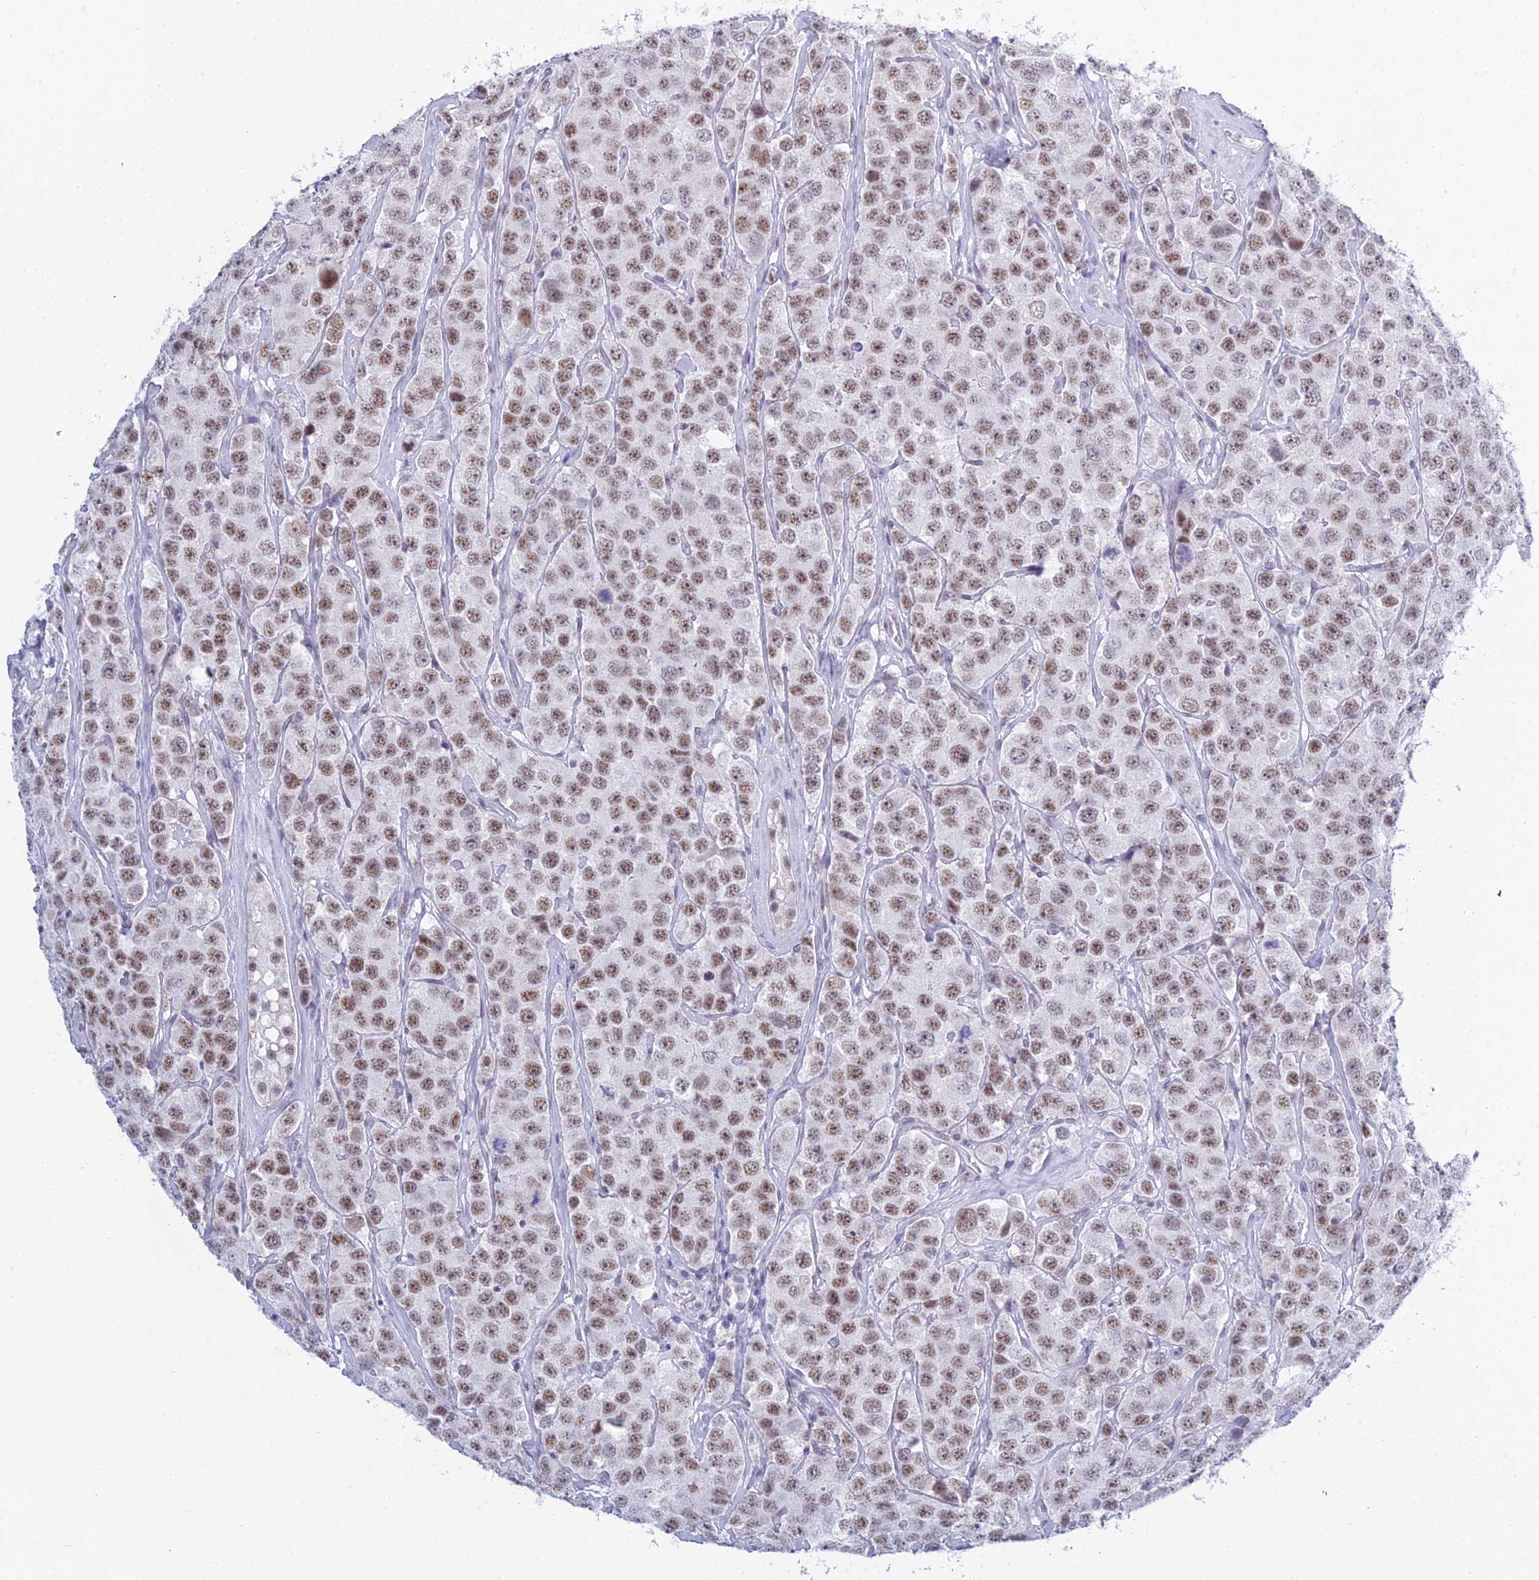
{"staining": {"intensity": "moderate", "quantity": ">75%", "location": "nuclear"}, "tissue": "testis cancer", "cell_type": "Tumor cells", "image_type": "cancer", "snomed": [{"axis": "morphology", "description": "Seminoma, NOS"}, {"axis": "topography", "description": "Testis"}], "caption": "Immunohistochemical staining of testis cancer (seminoma) exhibits moderate nuclear protein expression in approximately >75% of tumor cells. (IHC, brightfield microscopy, high magnification).", "gene": "KLF14", "patient": {"sex": "male", "age": 28}}